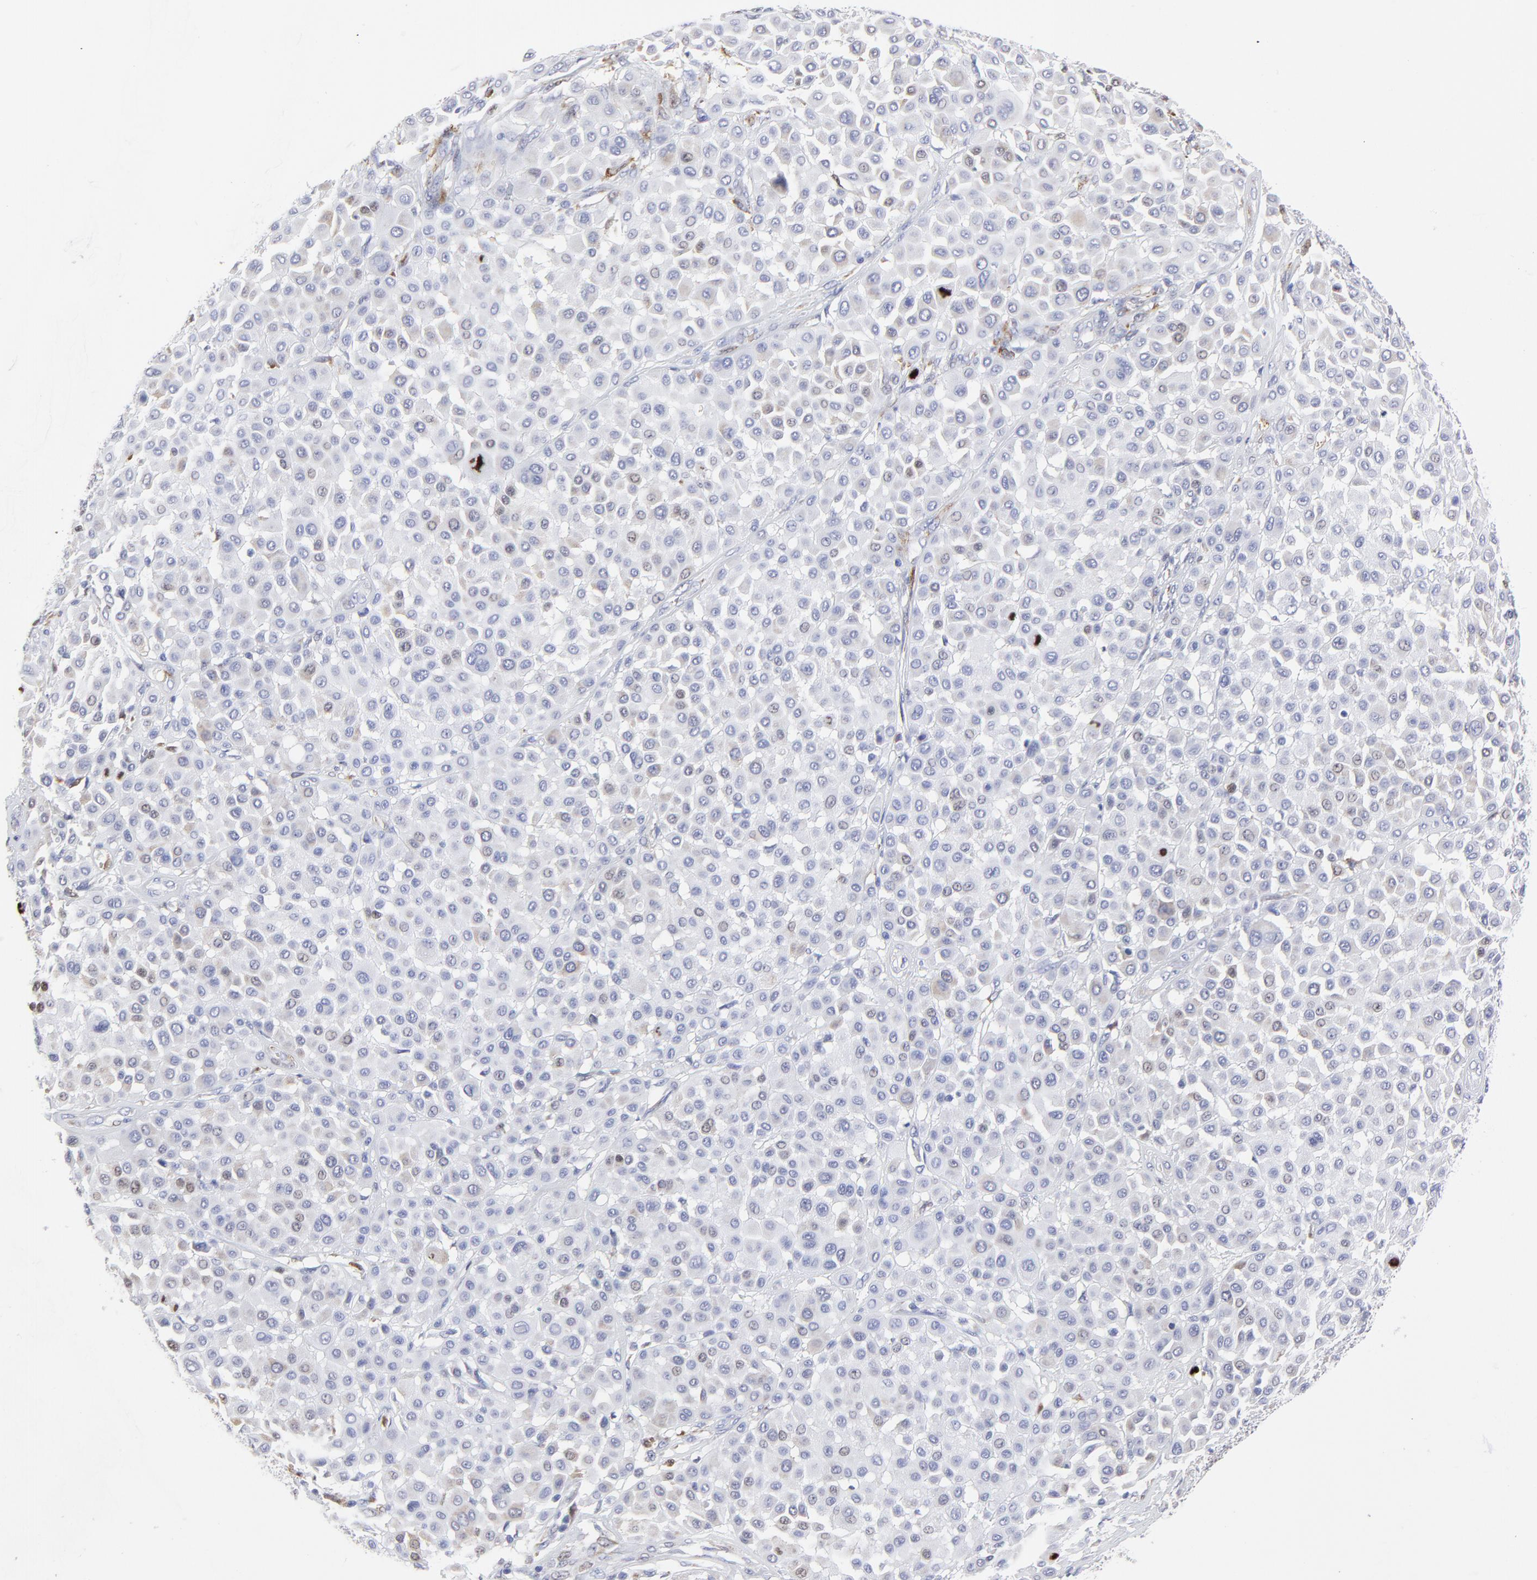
{"staining": {"intensity": "negative", "quantity": "none", "location": "none"}, "tissue": "melanoma", "cell_type": "Tumor cells", "image_type": "cancer", "snomed": [{"axis": "morphology", "description": "Malignant melanoma, Metastatic site"}, {"axis": "topography", "description": "Soft tissue"}], "caption": "Melanoma was stained to show a protein in brown. There is no significant expression in tumor cells.", "gene": "NCAPH", "patient": {"sex": "male", "age": 41}}